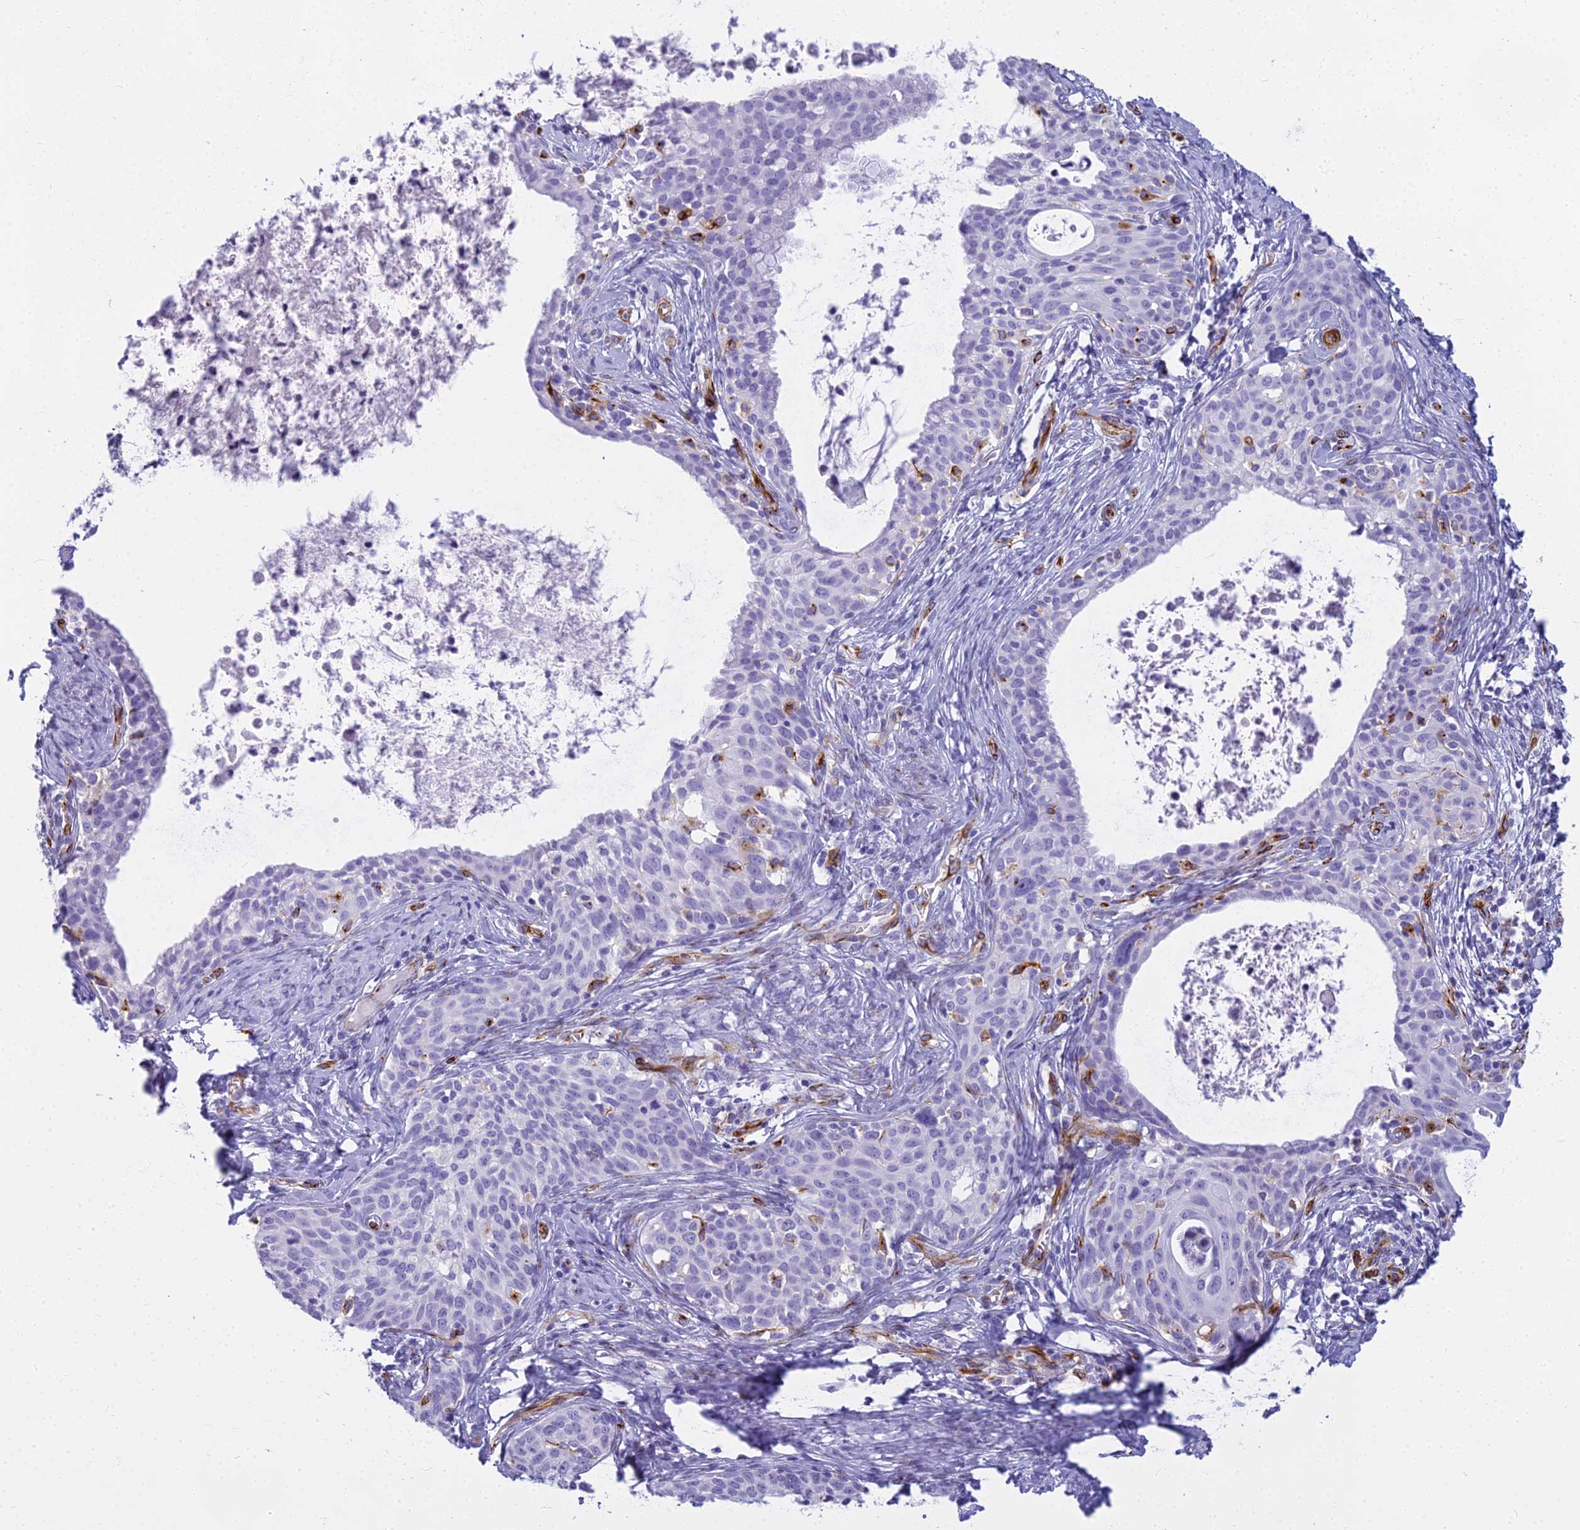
{"staining": {"intensity": "negative", "quantity": "none", "location": "none"}, "tissue": "cervical cancer", "cell_type": "Tumor cells", "image_type": "cancer", "snomed": [{"axis": "morphology", "description": "Squamous cell carcinoma, NOS"}, {"axis": "topography", "description": "Cervix"}], "caption": "Immunohistochemical staining of human squamous cell carcinoma (cervical) displays no significant expression in tumor cells.", "gene": "EVI2A", "patient": {"sex": "female", "age": 52}}